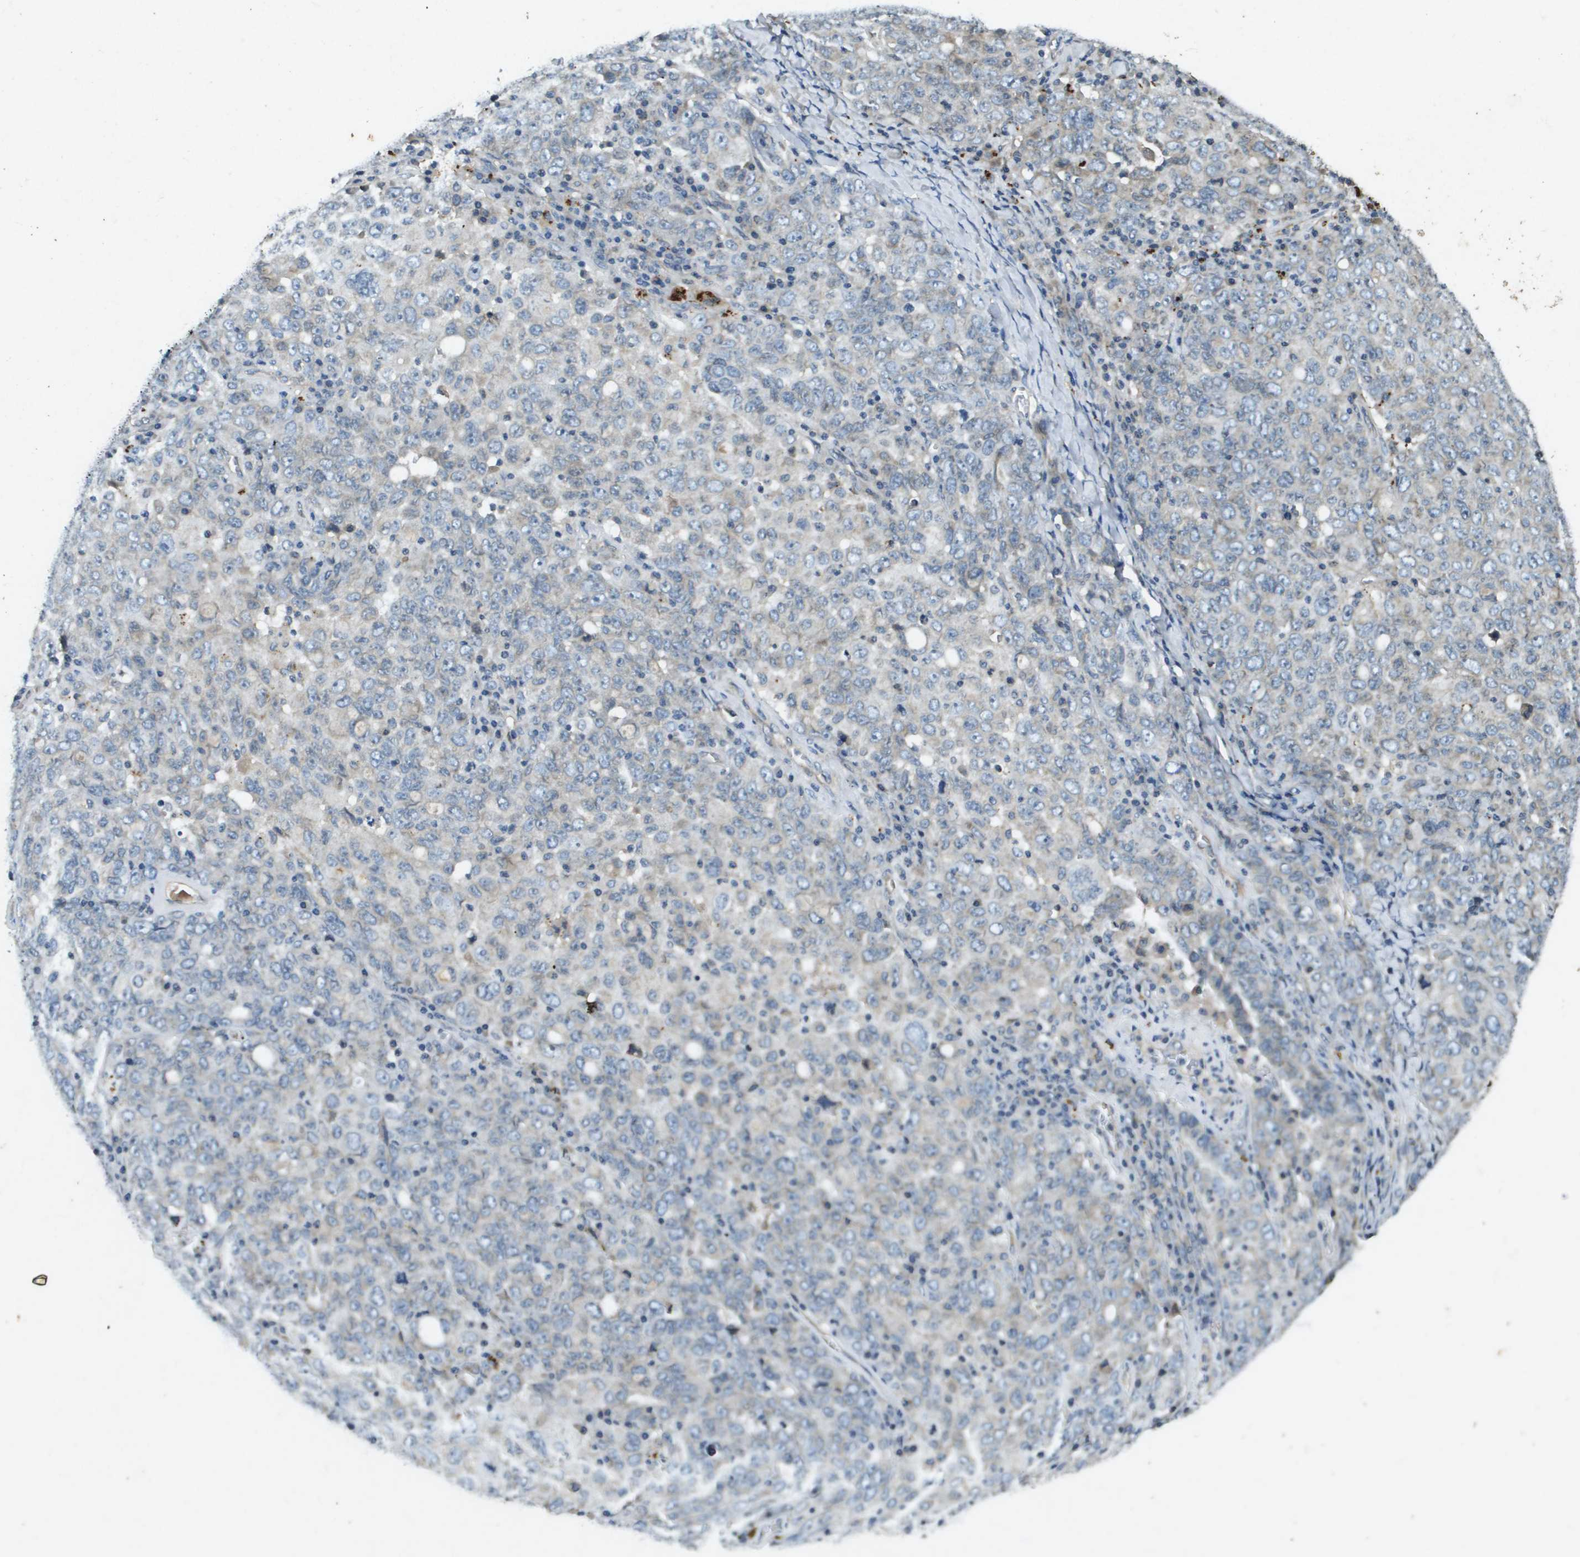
{"staining": {"intensity": "negative", "quantity": "none", "location": "none"}, "tissue": "ovarian cancer", "cell_type": "Tumor cells", "image_type": "cancer", "snomed": [{"axis": "morphology", "description": "Carcinoma, endometroid"}, {"axis": "topography", "description": "Ovary"}], "caption": "Immunohistochemistry (IHC) micrograph of human ovarian endometroid carcinoma stained for a protein (brown), which displays no expression in tumor cells.", "gene": "PGAP3", "patient": {"sex": "female", "age": 62}}